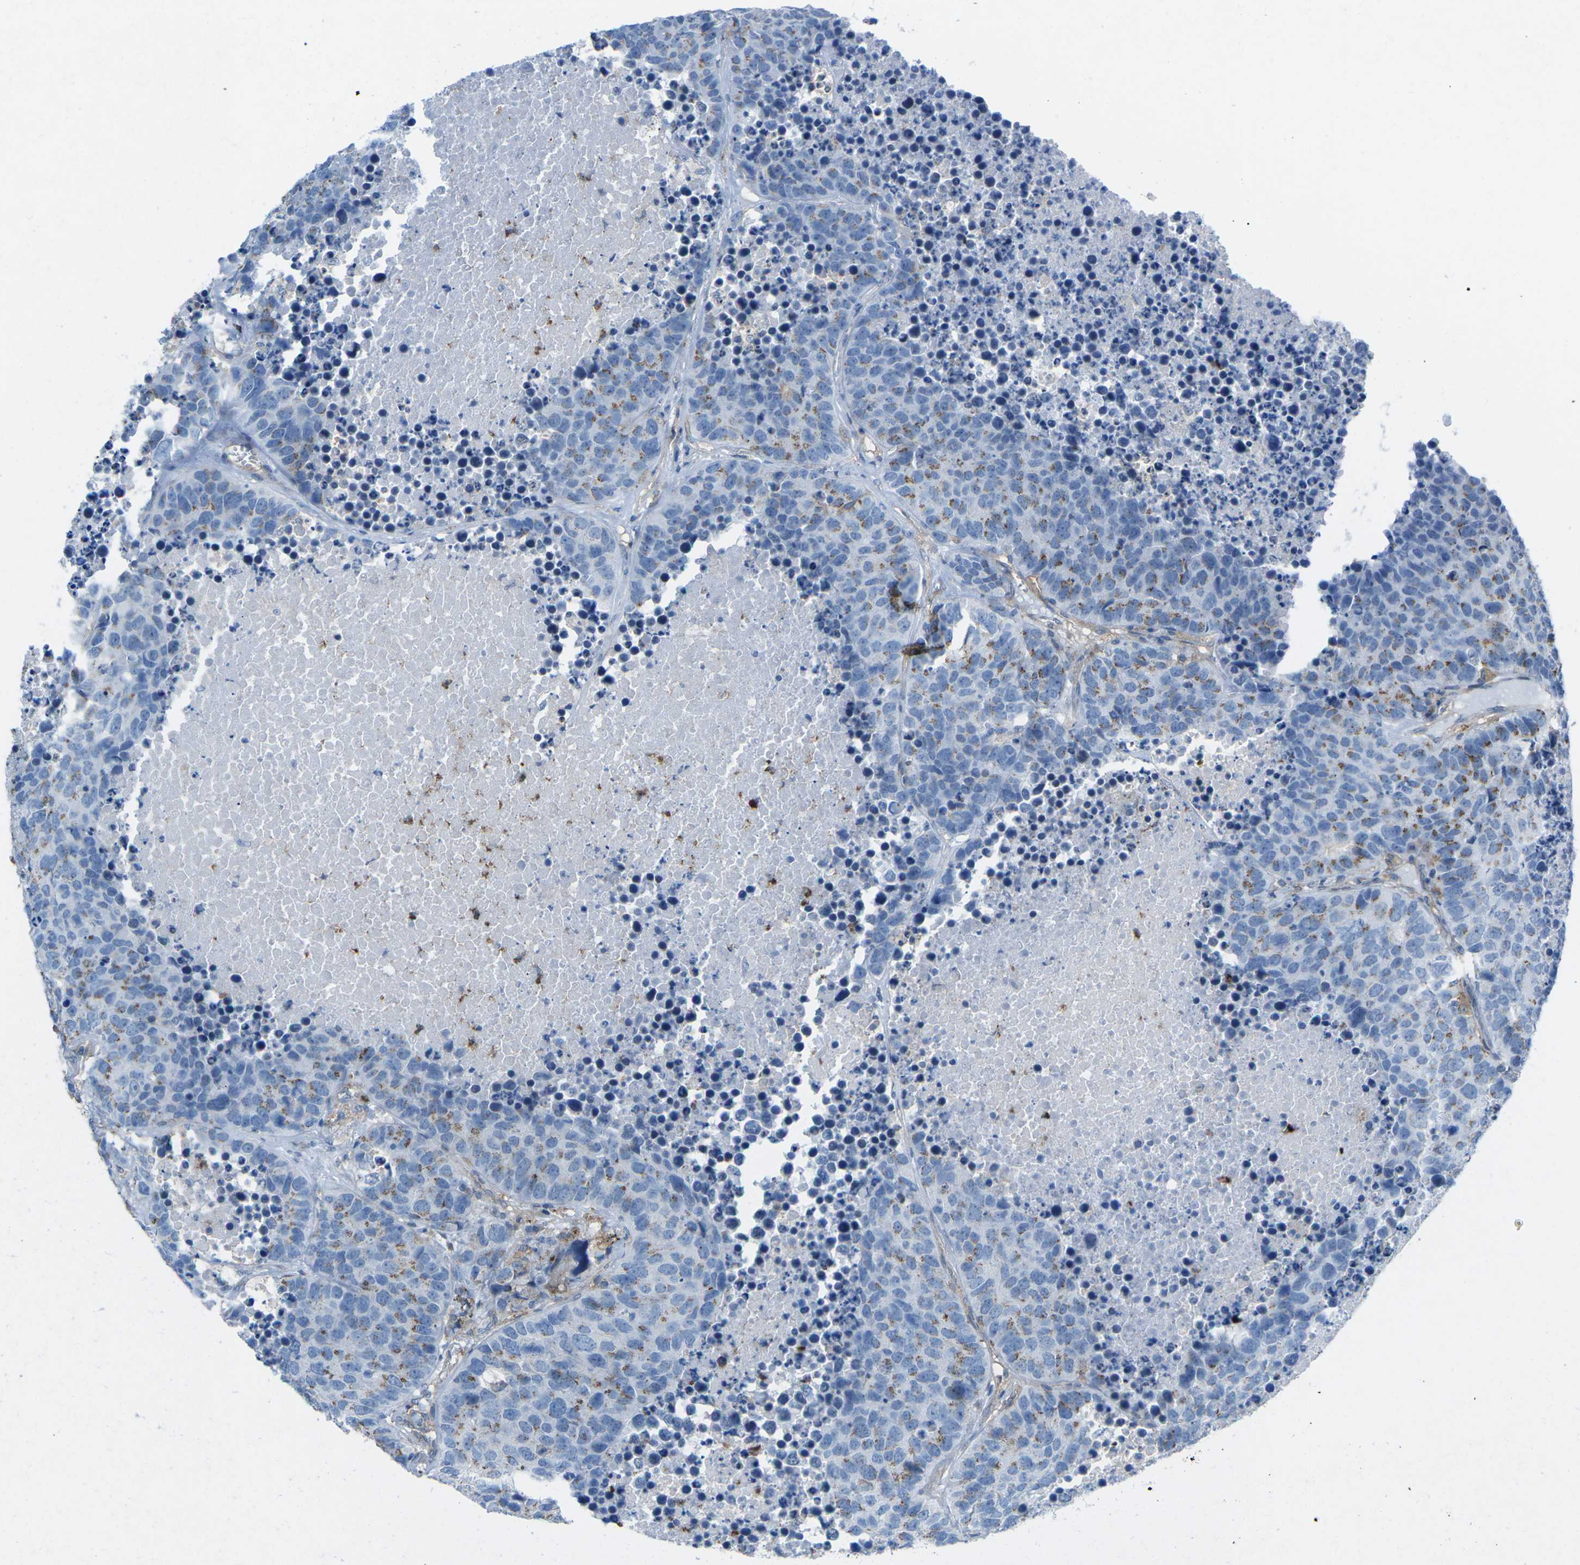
{"staining": {"intensity": "moderate", "quantity": "25%-75%", "location": "cytoplasmic/membranous"}, "tissue": "carcinoid", "cell_type": "Tumor cells", "image_type": "cancer", "snomed": [{"axis": "morphology", "description": "Carcinoid, malignant, NOS"}, {"axis": "topography", "description": "Lung"}], "caption": "Immunohistochemical staining of human carcinoid (malignant) shows medium levels of moderate cytoplasmic/membranous protein expression in approximately 25%-75% of tumor cells.", "gene": "STK11", "patient": {"sex": "male", "age": 60}}